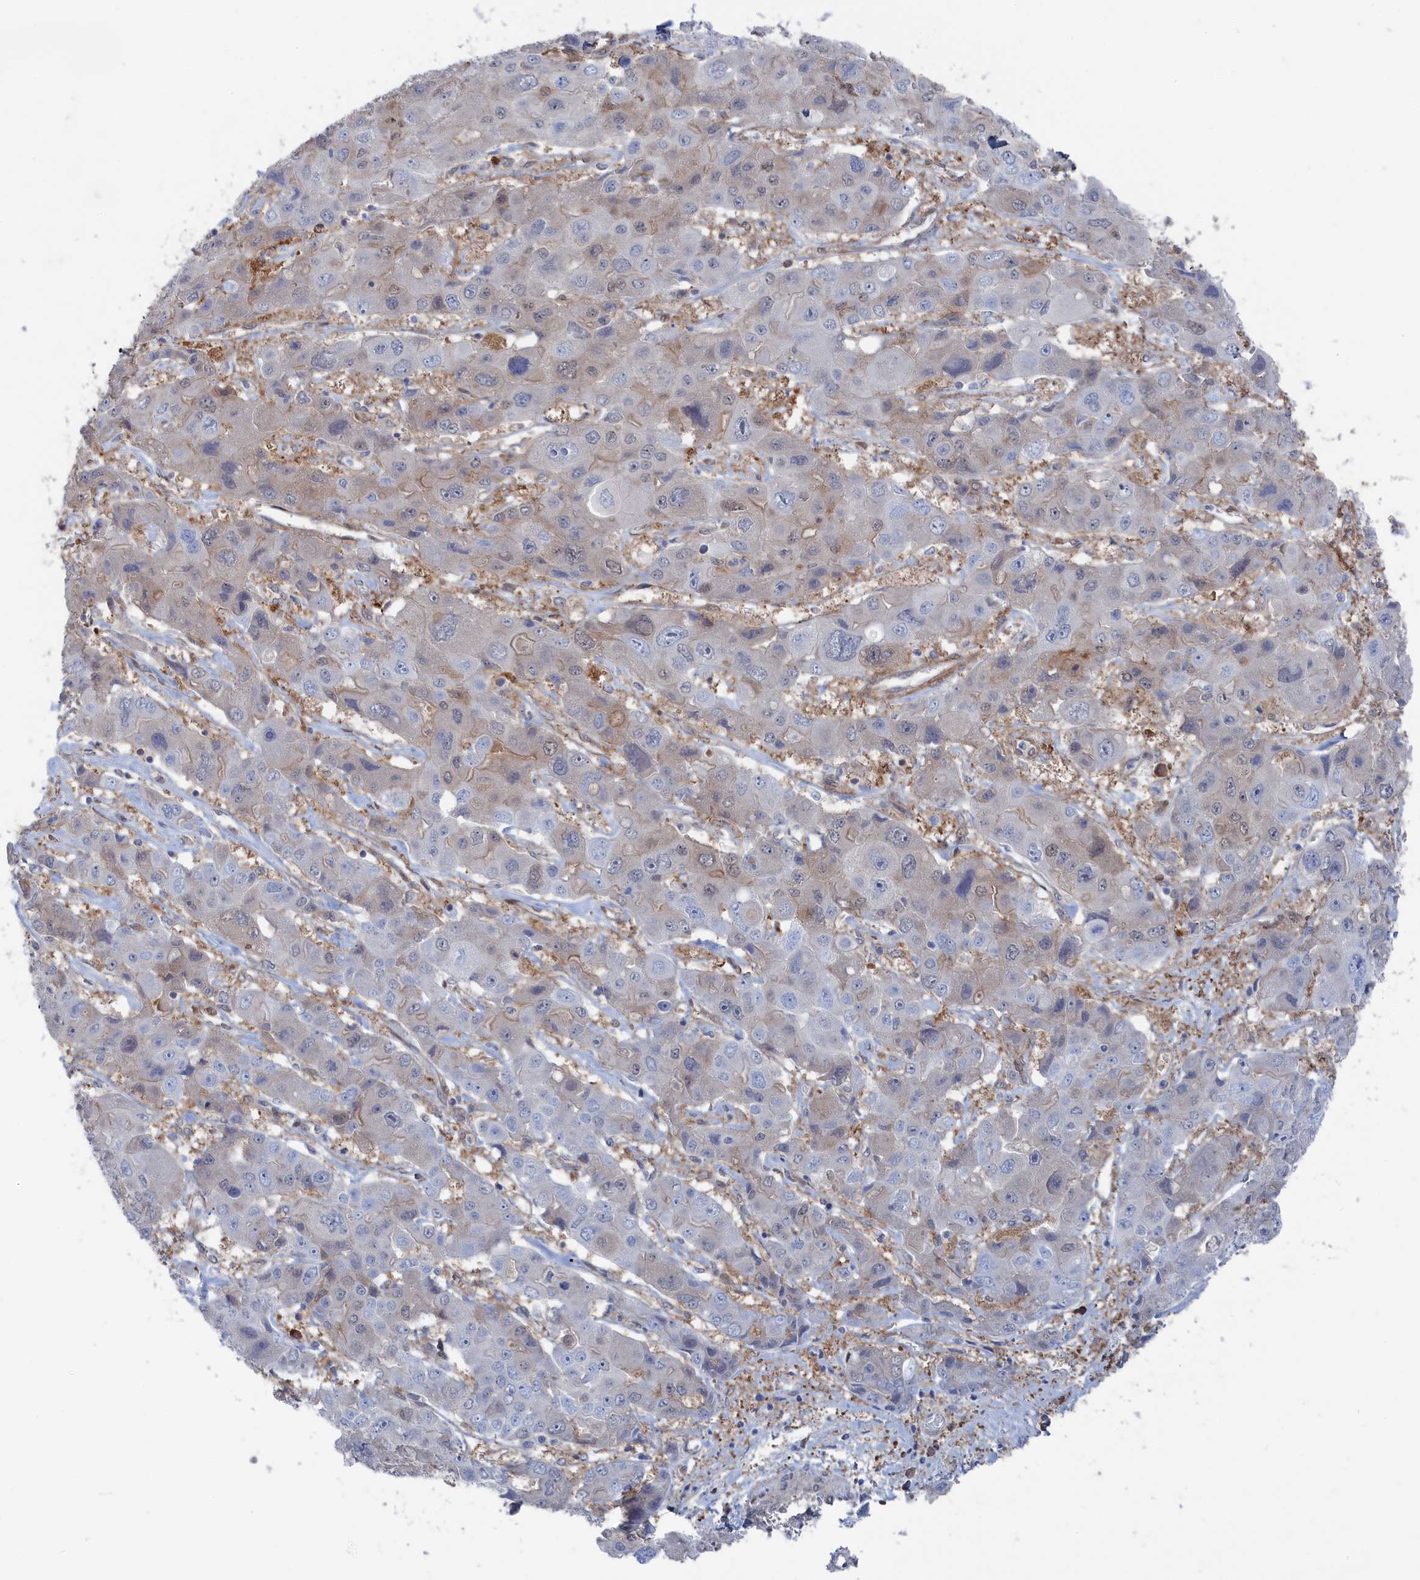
{"staining": {"intensity": "negative", "quantity": "none", "location": "none"}, "tissue": "liver cancer", "cell_type": "Tumor cells", "image_type": "cancer", "snomed": [{"axis": "morphology", "description": "Cholangiocarcinoma"}, {"axis": "topography", "description": "Liver"}], "caption": "Tumor cells are negative for brown protein staining in liver cancer.", "gene": "IRGQ", "patient": {"sex": "male", "age": 67}}